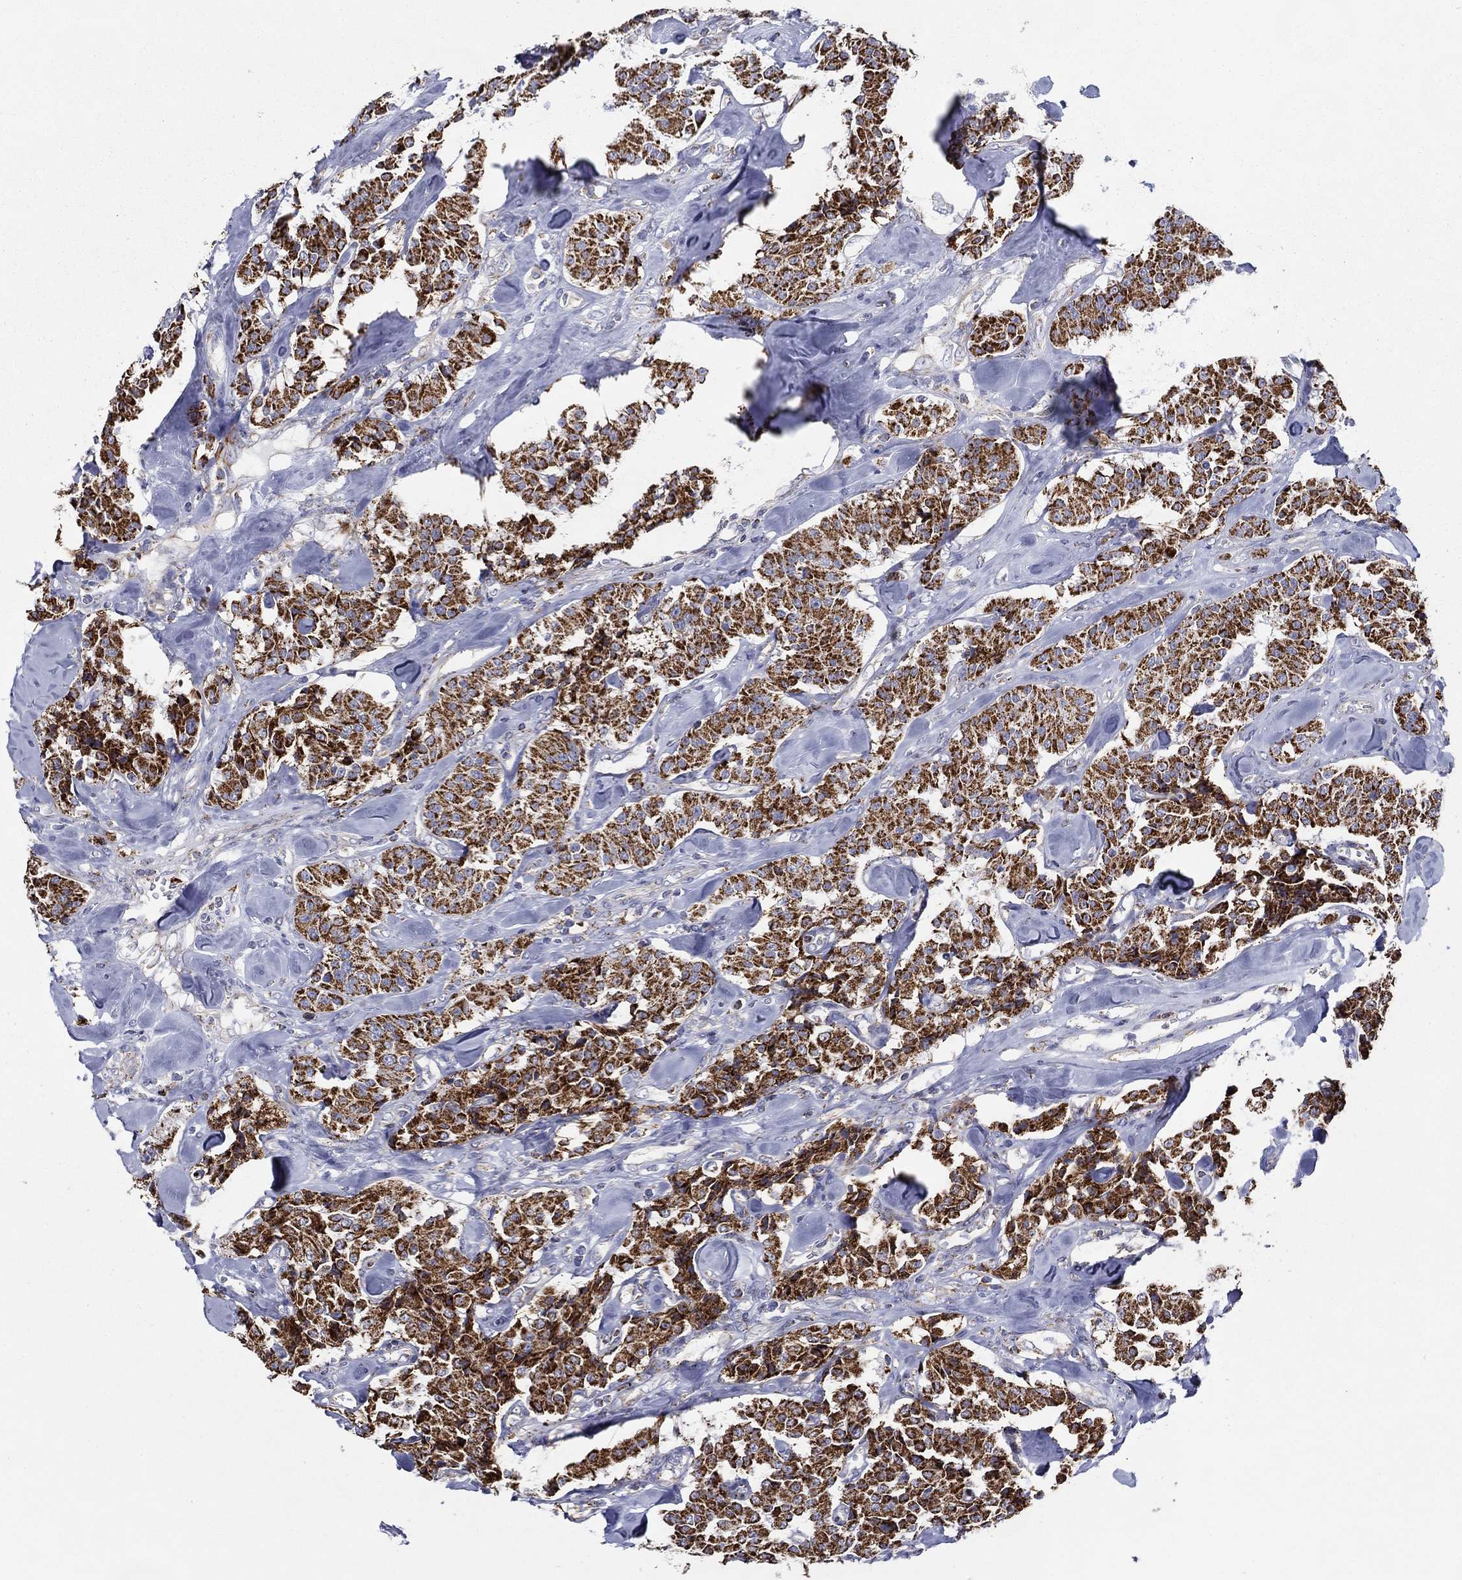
{"staining": {"intensity": "strong", "quantity": ">75%", "location": "cytoplasmic/membranous"}, "tissue": "carcinoid", "cell_type": "Tumor cells", "image_type": "cancer", "snomed": [{"axis": "morphology", "description": "Carcinoid, malignant, NOS"}, {"axis": "topography", "description": "Pancreas"}], "caption": "High-magnification brightfield microscopy of malignant carcinoid stained with DAB (brown) and counterstained with hematoxylin (blue). tumor cells exhibit strong cytoplasmic/membranous staining is seen in approximately>75% of cells.", "gene": "SFXN1", "patient": {"sex": "male", "age": 41}}